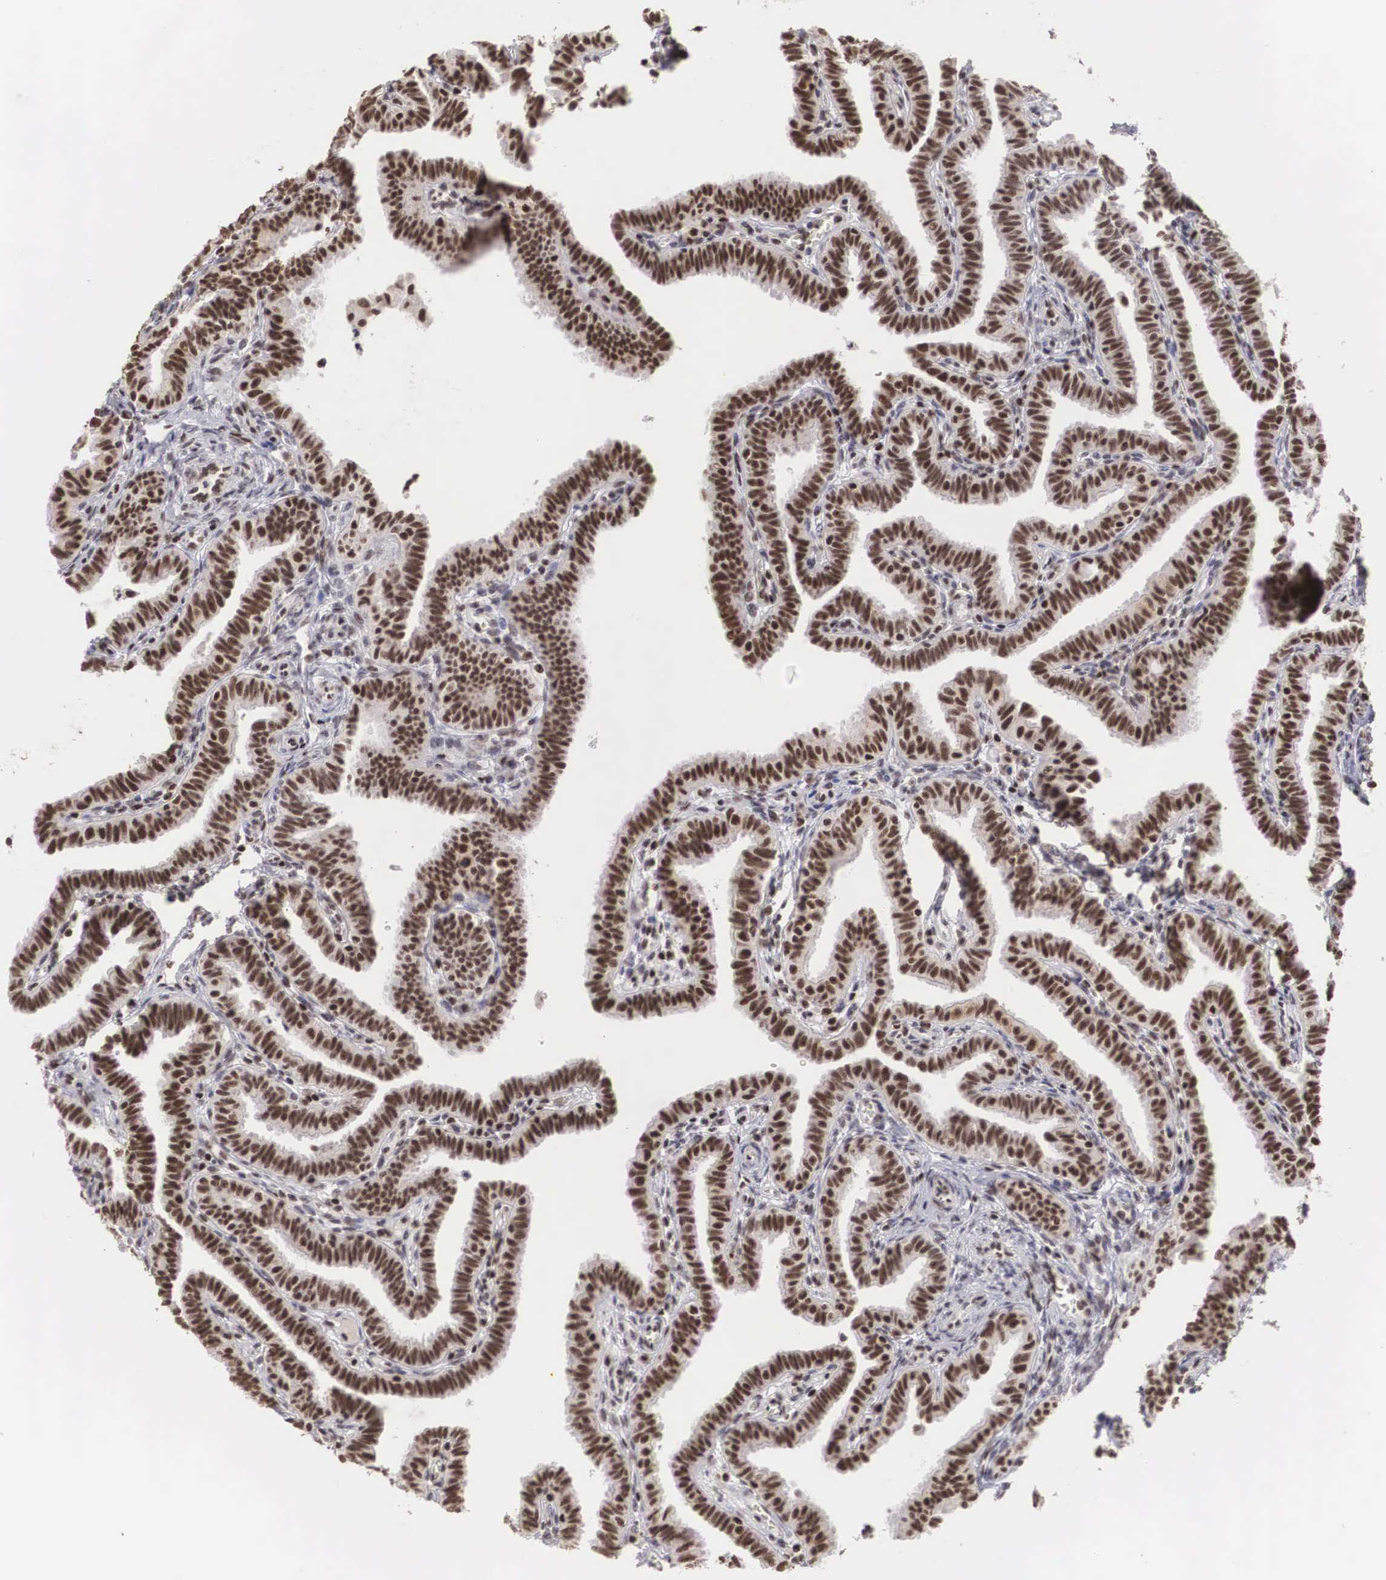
{"staining": {"intensity": "strong", "quantity": ">75%", "location": "nuclear"}, "tissue": "fallopian tube", "cell_type": "Glandular cells", "image_type": "normal", "snomed": [{"axis": "morphology", "description": "Normal tissue, NOS"}, {"axis": "topography", "description": "Fallopian tube"}], "caption": "Immunohistochemistry staining of benign fallopian tube, which displays high levels of strong nuclear positivity in about >75% of glandular cells indicating strong nuclear protein staining. The staining was performed using DAB (3,3'-diaminobenzidine) (brown) for protein detection and nuclei were counterstained in hematoxylin (blue).", "gene": "HTATSF1", "patient": {"sex": "female", "age": 41}}